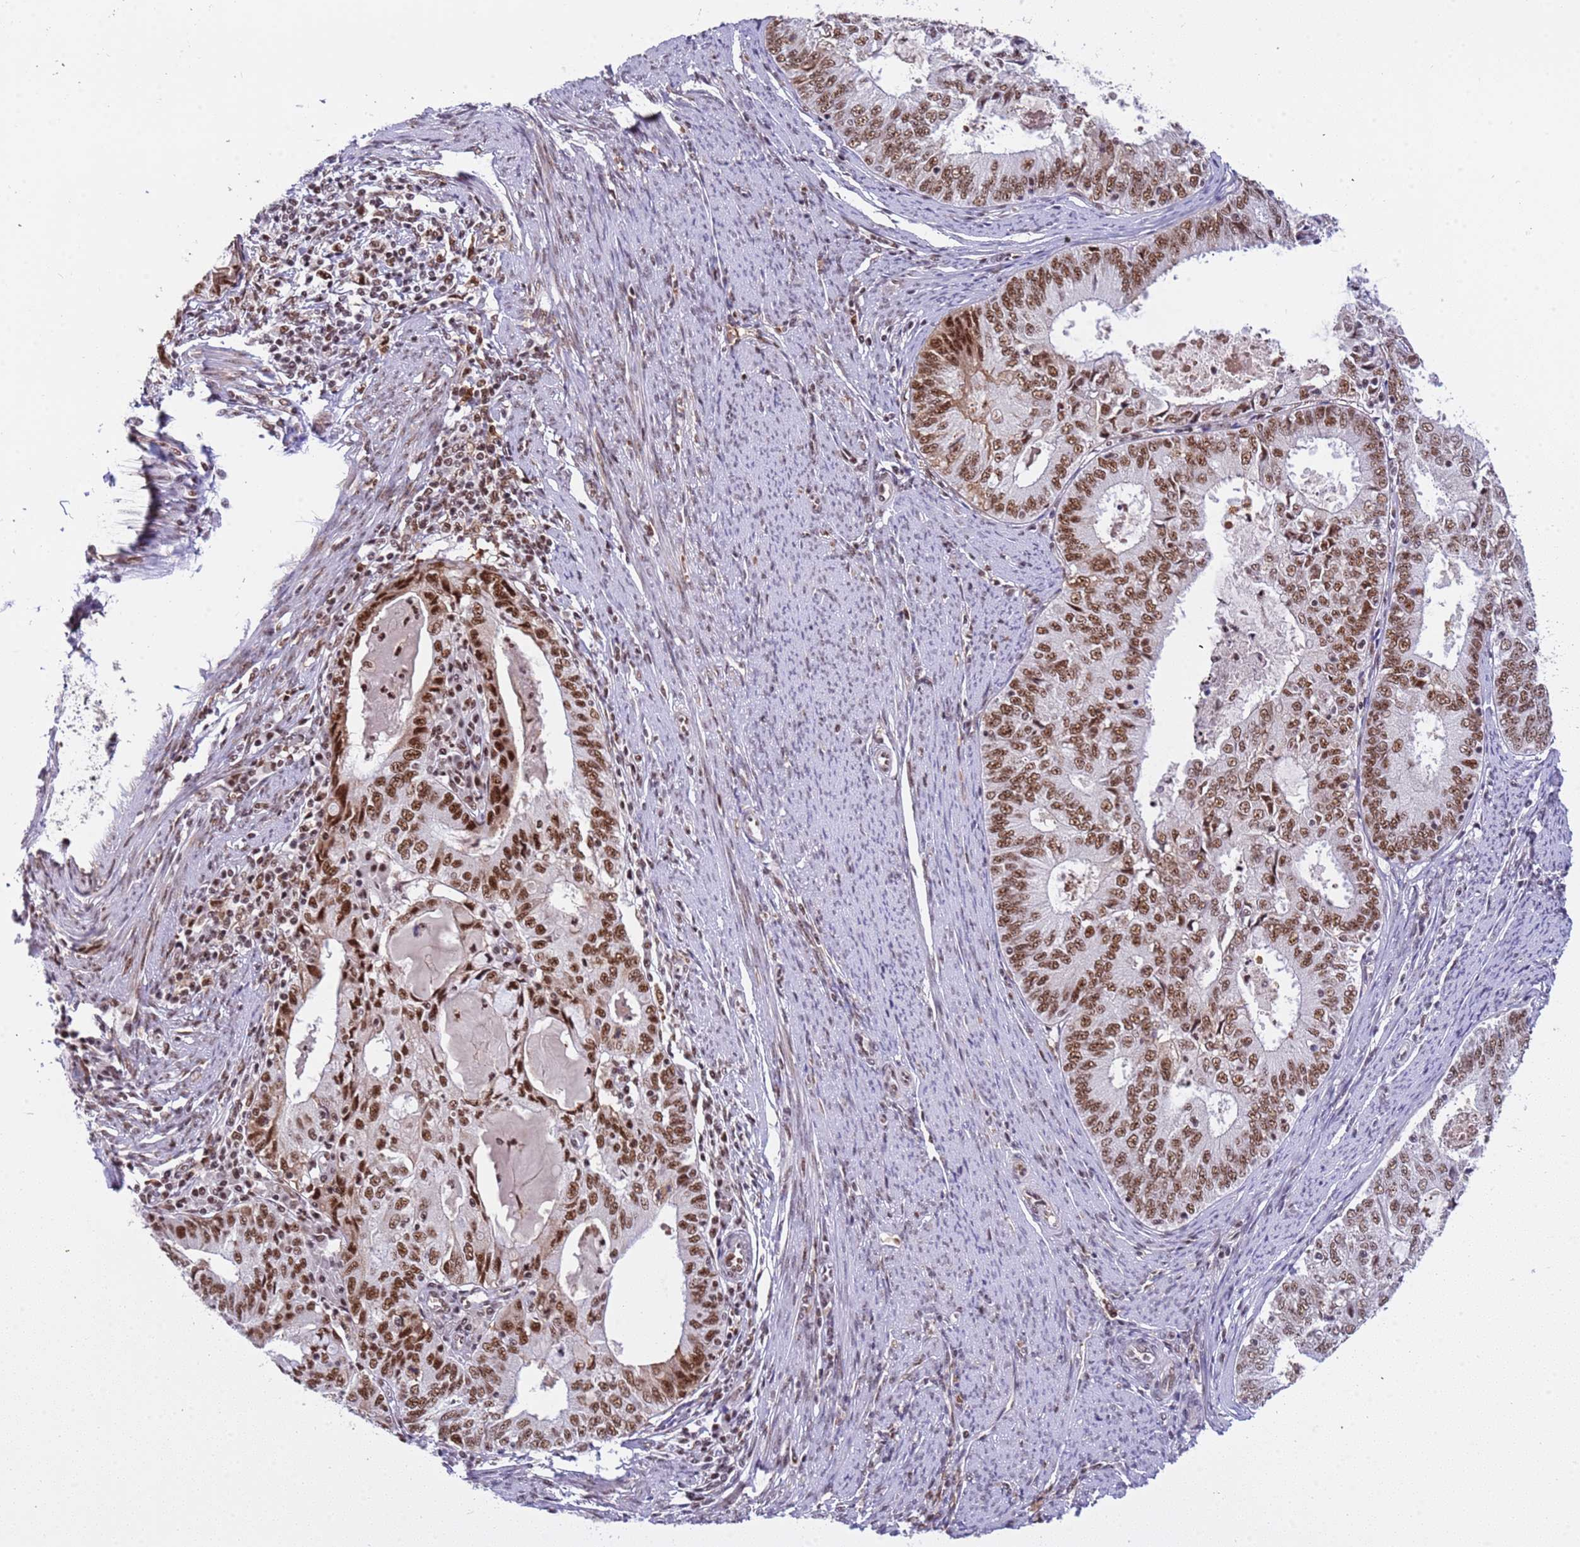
{"staining": {"intensity": "strong", "quantity": "25%-75%", "location": "nuclear"}, "tissue": "endometrial cancer", "cell_type": "Tumor cells", "image_type": "cancer", "snomed": [{"axis": "morphology", "description": "Adenocarcinoma, NOS"}, {"axis": "topography", "description": "Endometrium"}], "caption": "Endometrial cancer (adenocarcinoma) stained with DAB (3,3'-diaminobenzidine) IHC displays high levels of strong nuclear staining in about 25%-75% of tumor cells. (DAB (3,3'-diaminobenzidine) = brown stain, brightfield microscopy at high magnification).", "gene": "SRRT", "patient": {"sex": "female", "age": 57}}